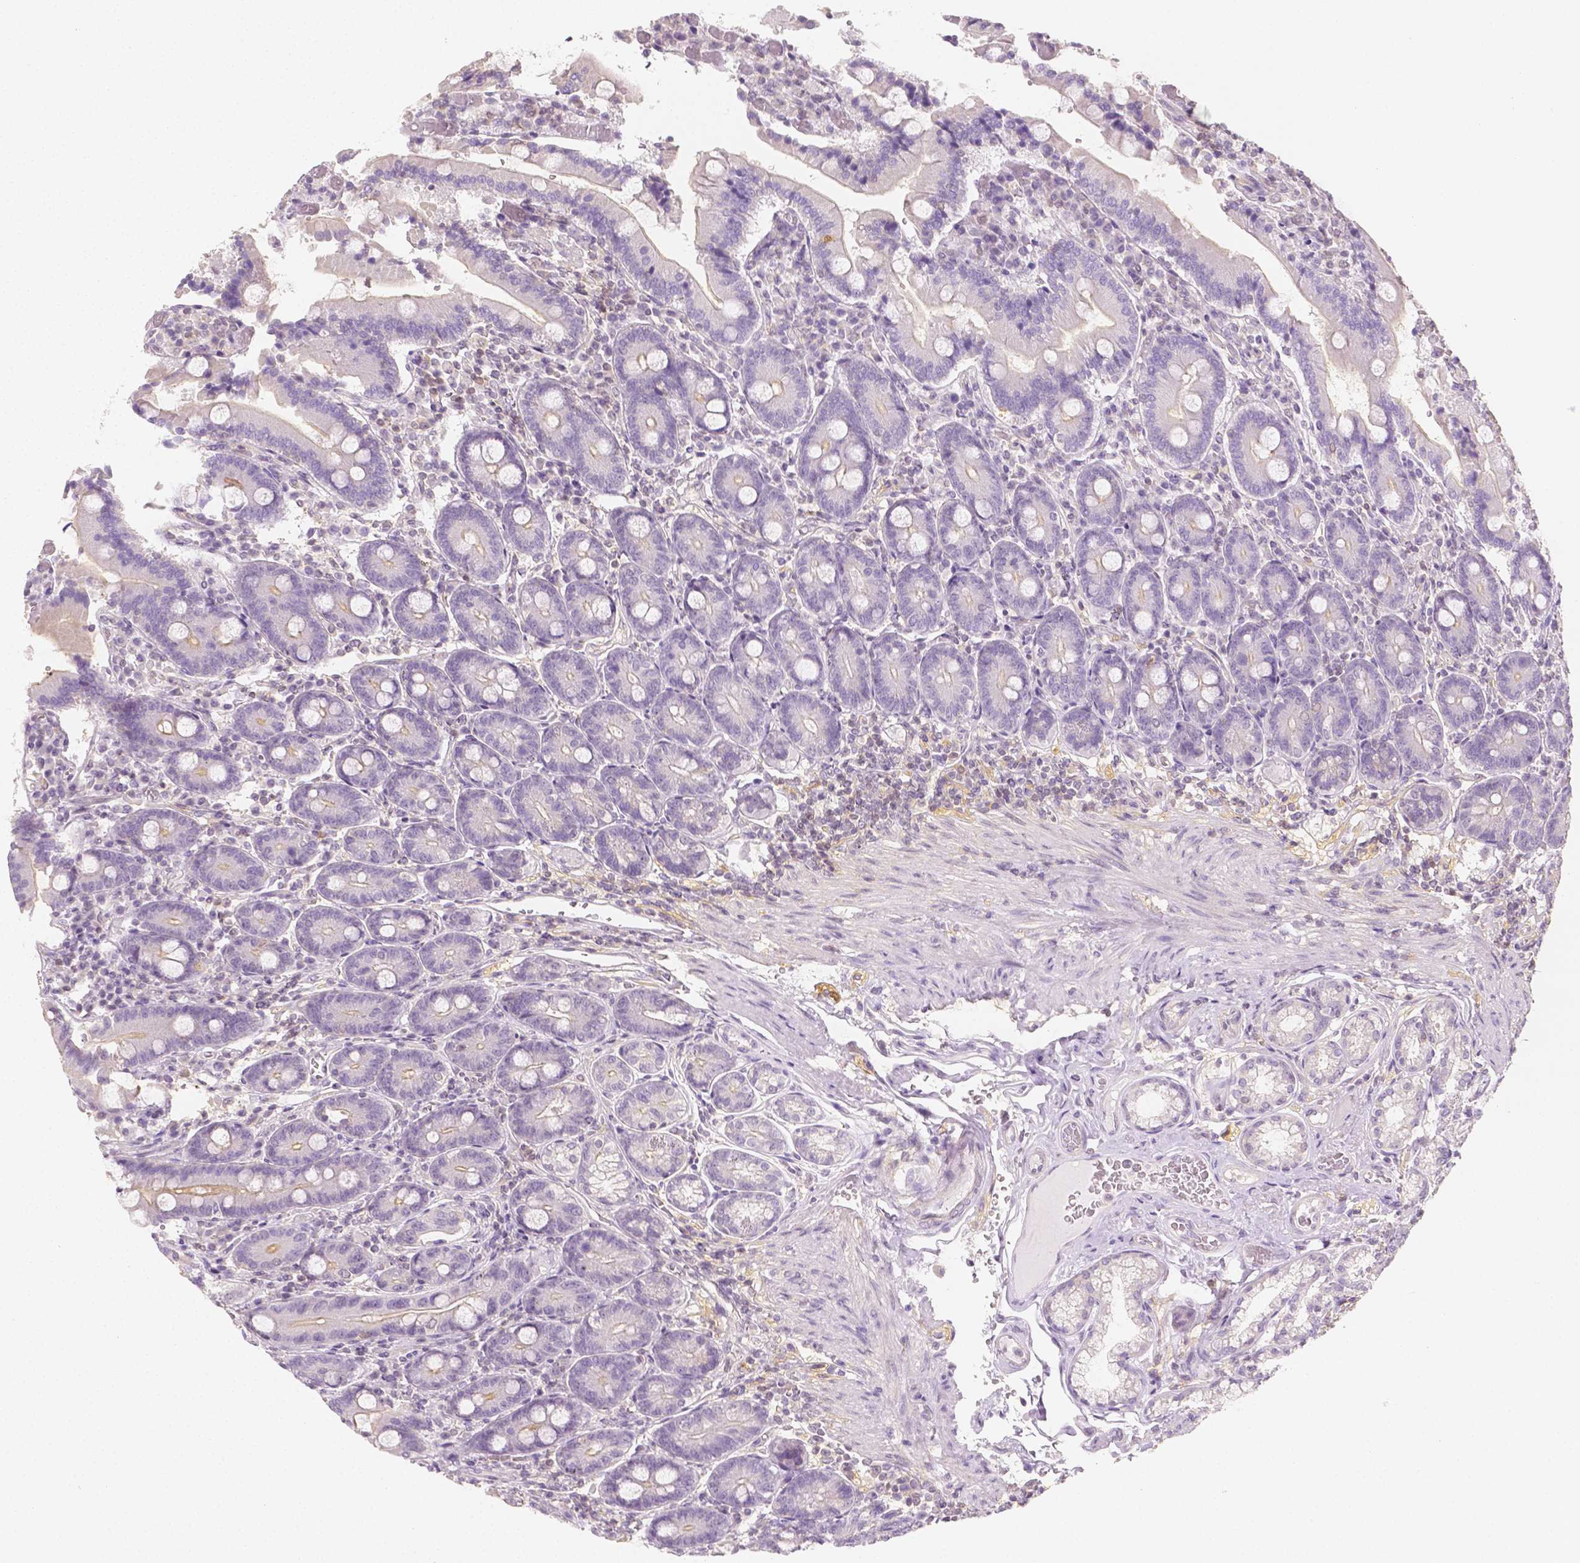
{"staining": {"intensity": "weak", "quantity": "<25%", "location": "cytoplasmic/membranous"}, "tissue": "duodenum", "cell_type": "Glandular cells", "image_type": "normal", "snomed": [{"axis": "morphology", "description": "Normal tissue, NOS"}, {"axis": "topography", "description": "Duodenum"}], "caption": "This is an IHC photomicrograph of unremarkable duodenum. There is no positivity in glandular cells.", "gene": "SGTB", "patient": {"sex": "female", "age": 62}}